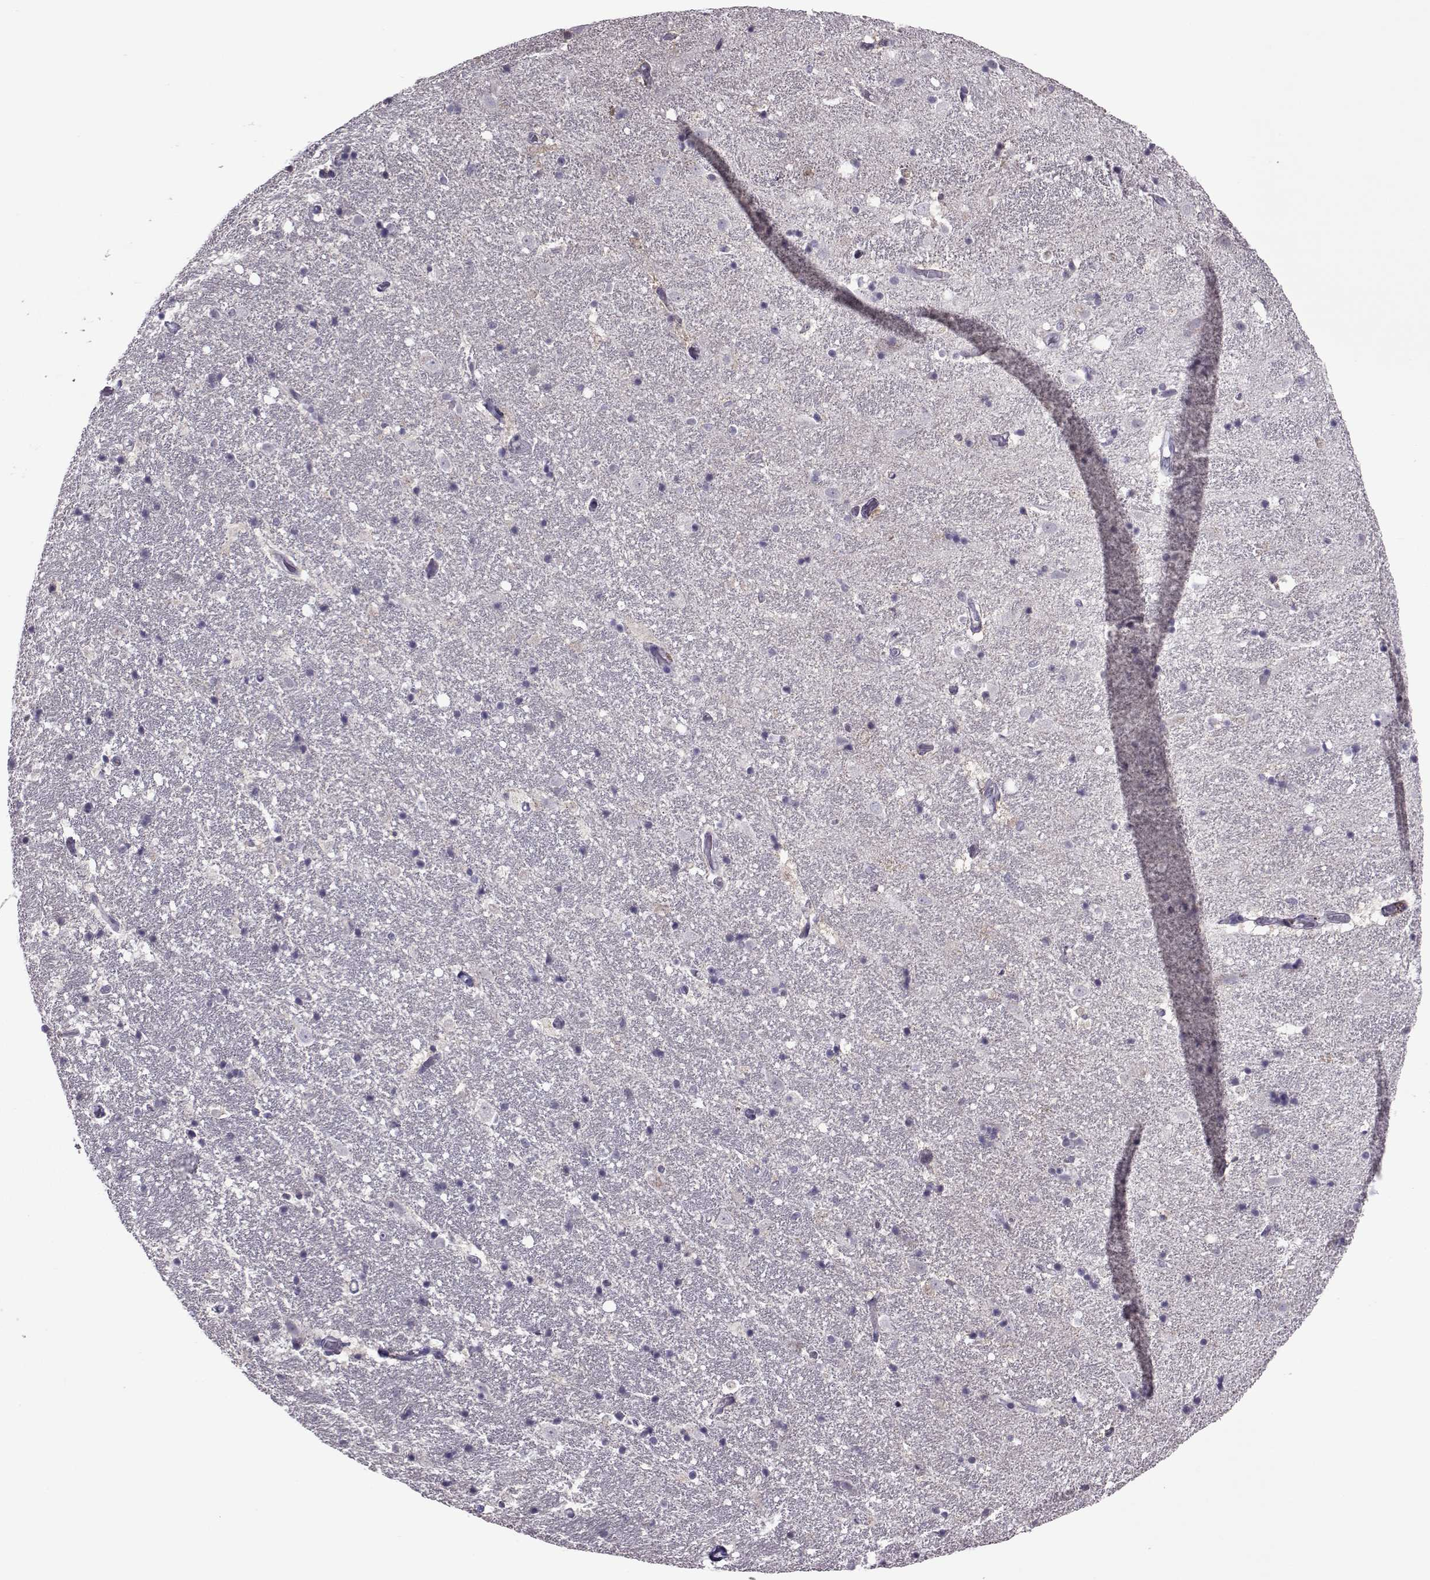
{"staining": {"intensity": "negative", "quantity": "none", "location": "none"}, "tissue": "hippocampus", "cell_type": "Glial cells", "image_type": "normal", "snomed": [{"axis": "morphology", "description": "Normal tissue, NOS"}, {"axis": "topography", "description": "Hippocampus"}], "caption": "The immunohistochemistry (IHC) photomicrograph has no significant expression in glial cells of hippocampus. (DAB (3,3'-diaminobenzidine) IHC, high magnification).", "gene": "ASRGL1", "patient": {"sex": "male", "age": 49}}